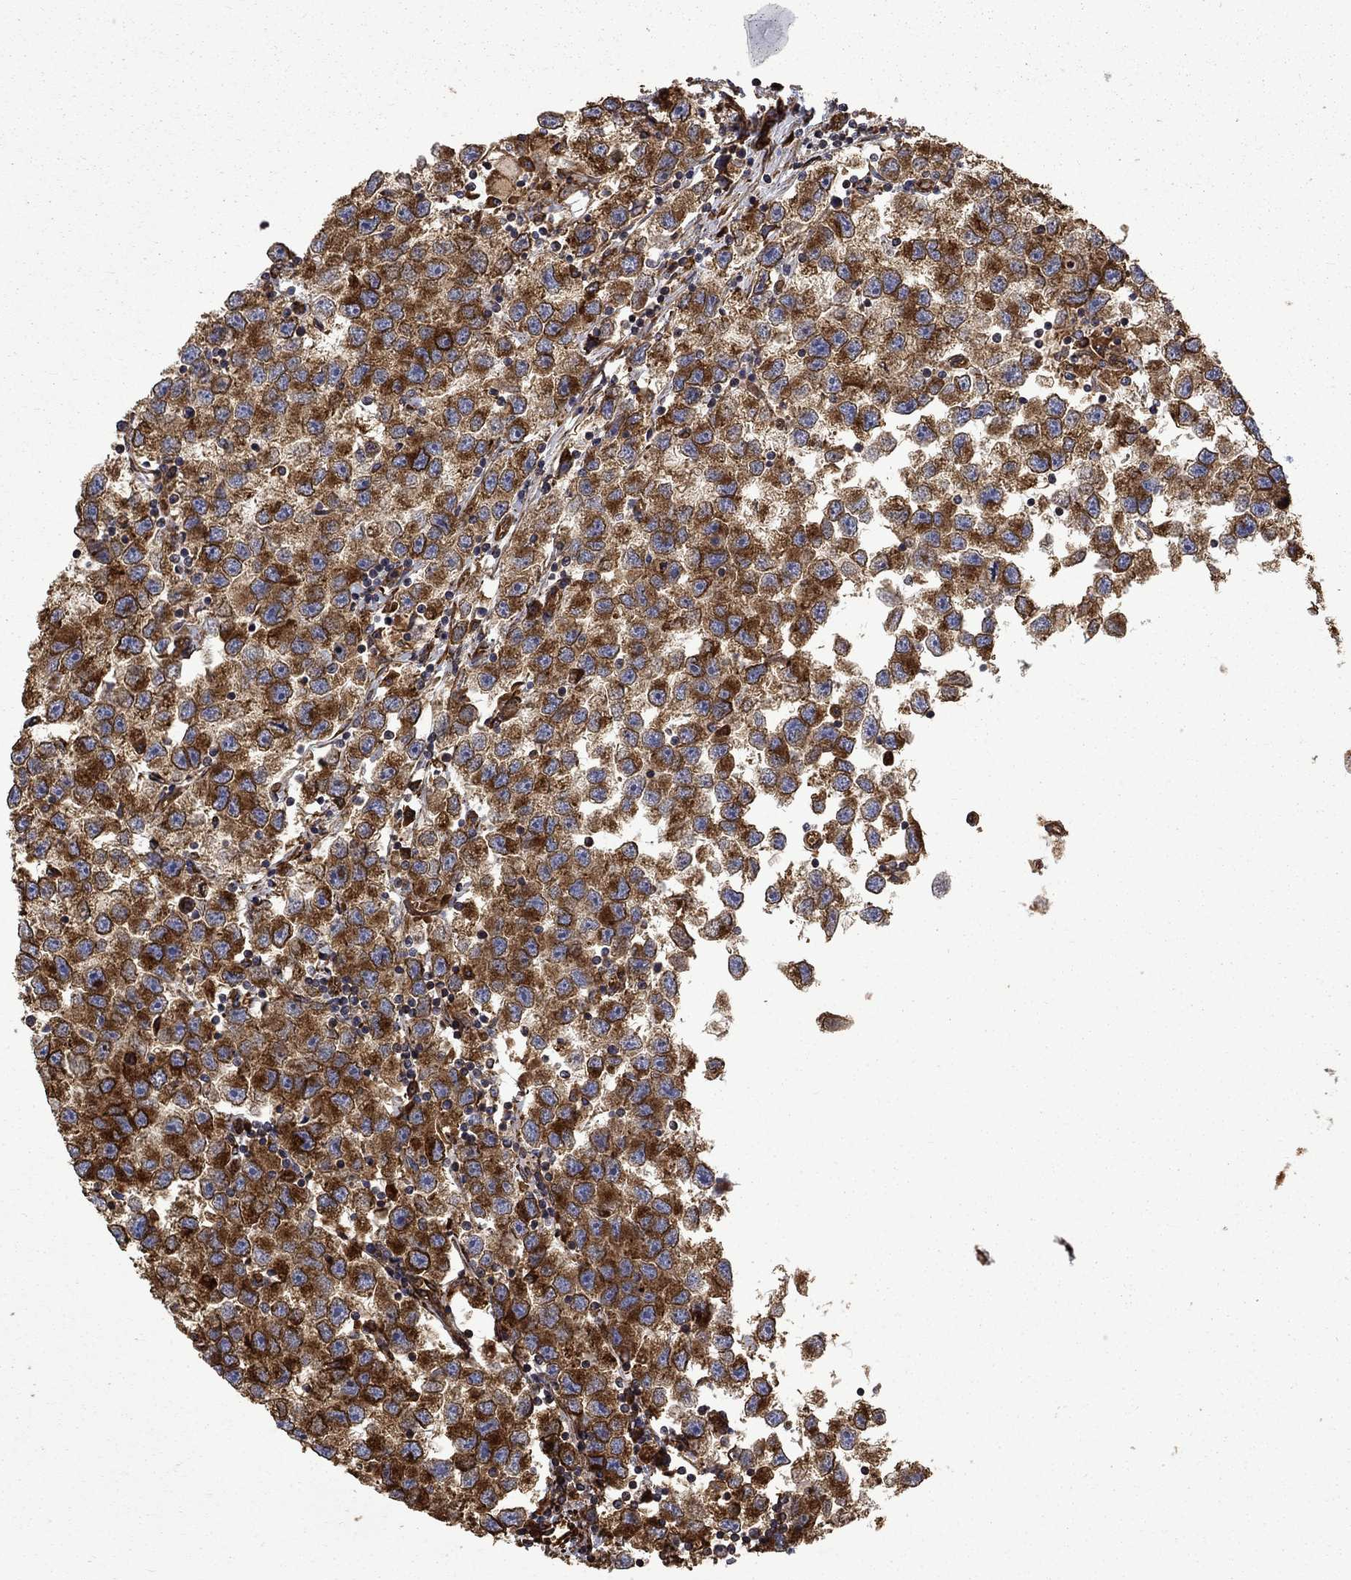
{"staining": {"intensity": "strong", "quantity": "25%-75%", "location": "cytoplasmic/membranous"}, "tissue": "testis cancer", "cell_type": "Tumor cells", "image_type": "cancer", "snomed": [{"axis": "morphology", "description": "Seminoma, NOS"}, {"axis": "topography", "description": "Testis"}], "caption": "A high-resolution image shows immunohistochemistry (IHC) staining of seminoma (testis), which displays strong cytoplasmic/membranous positivity in about 25%-75% of tumor cells.", "gene": "CUTC", "patient": {"sex": "male", "age": 26}}